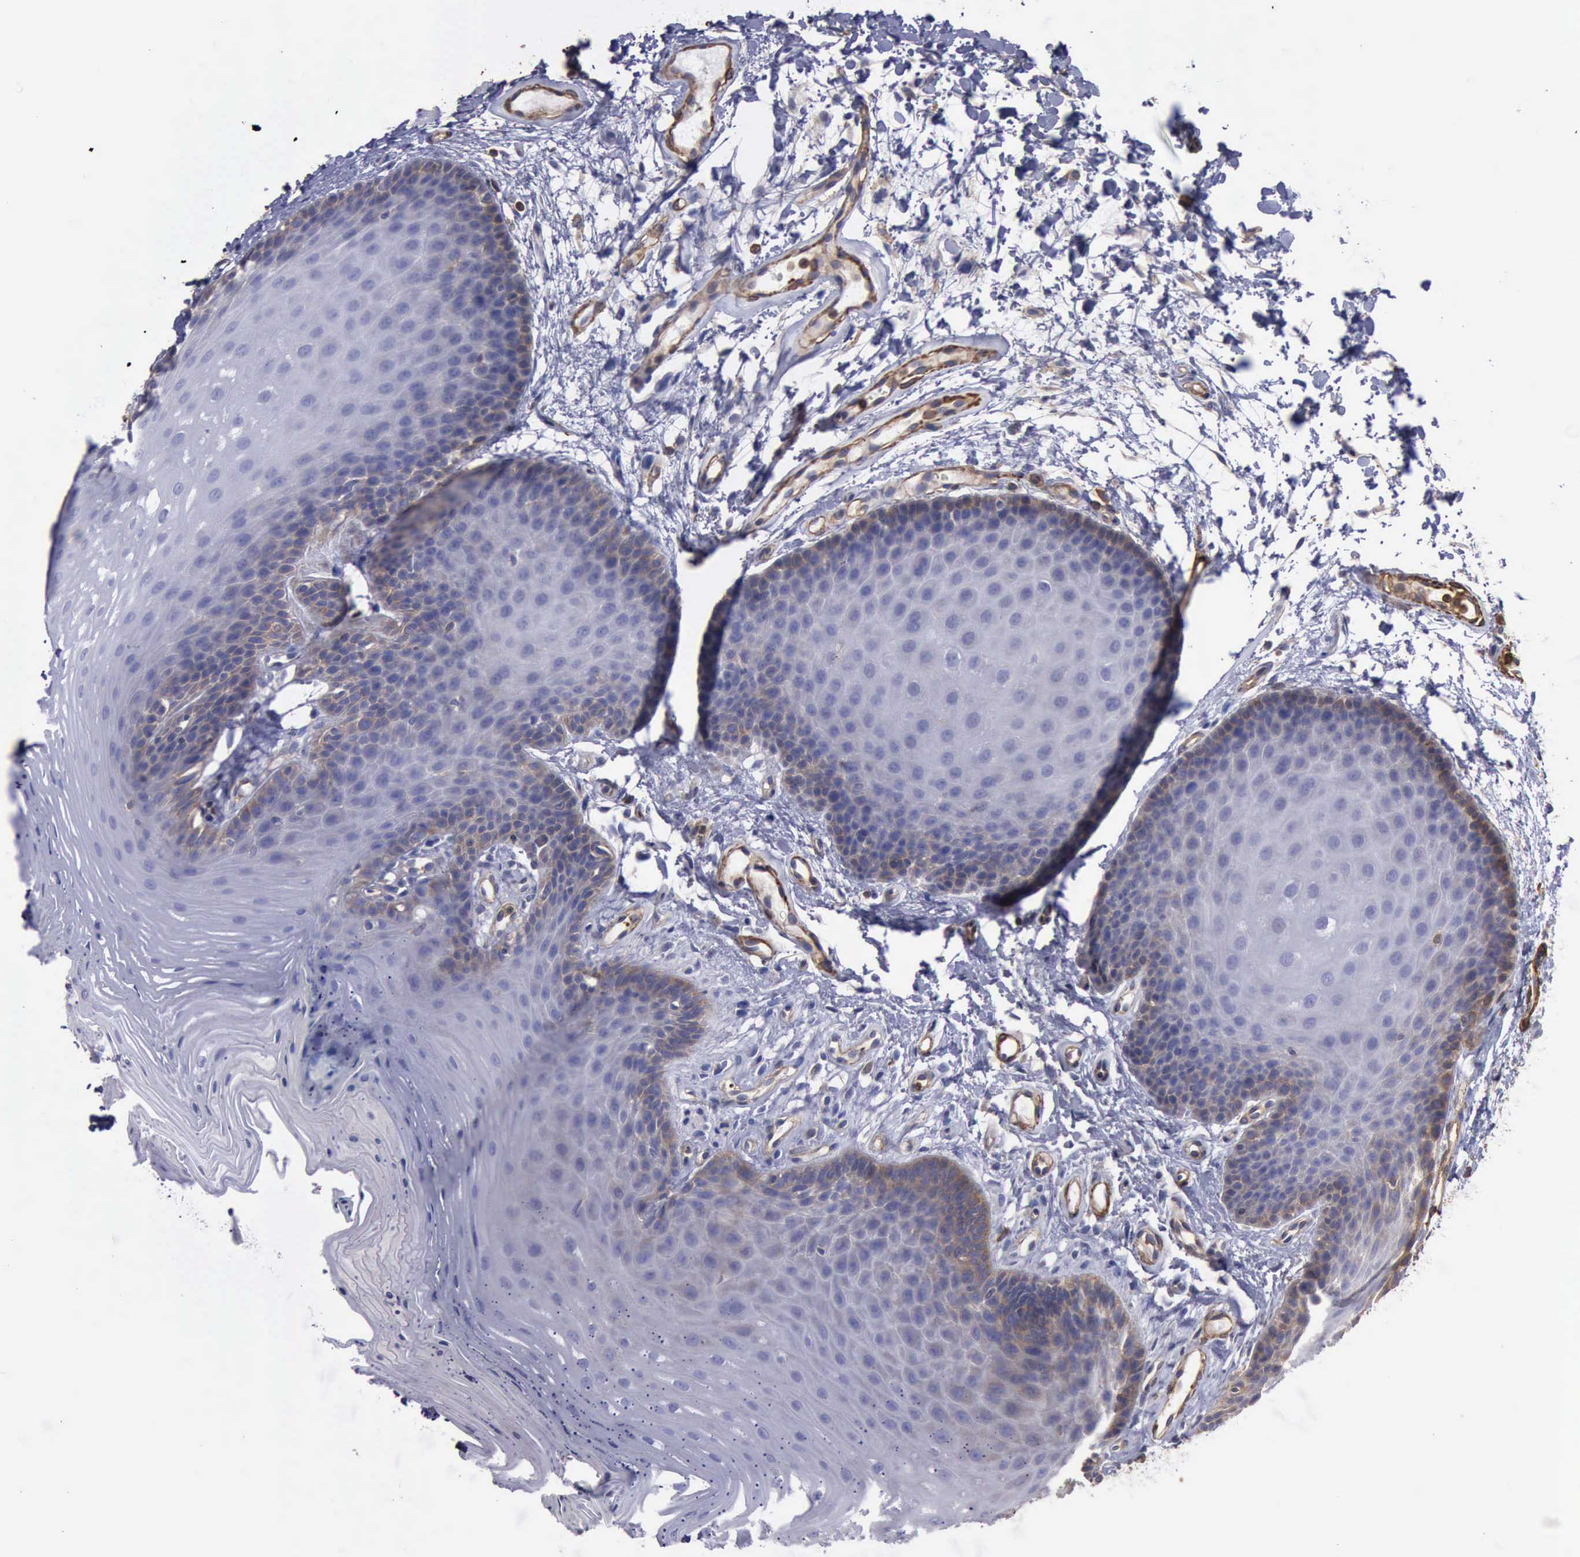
{"staining": {"intensity": "moderate", "quantity": "<25%", "location": "cytoplasmic/membranous"}, "tissue": "oral mucosa", "cell_type": "Squamous epithelial cells", "image_type": "normal", "snomed": [{"axis": "morphology", "description": "Normal tissue, NOS"}, {"axis": "topography", "description": "Oral tissue"}], "caption": "A high-resolution photomicrograph shows immunohistochemistry (IHC) staining of benign oral mucosa, which demonstrates moderate cytoplasmic/membranous positivity in approximately <25% of squamous epithelial cells.", "gene": "FLNA", "patient": {"sex": "male", "age": 62}}